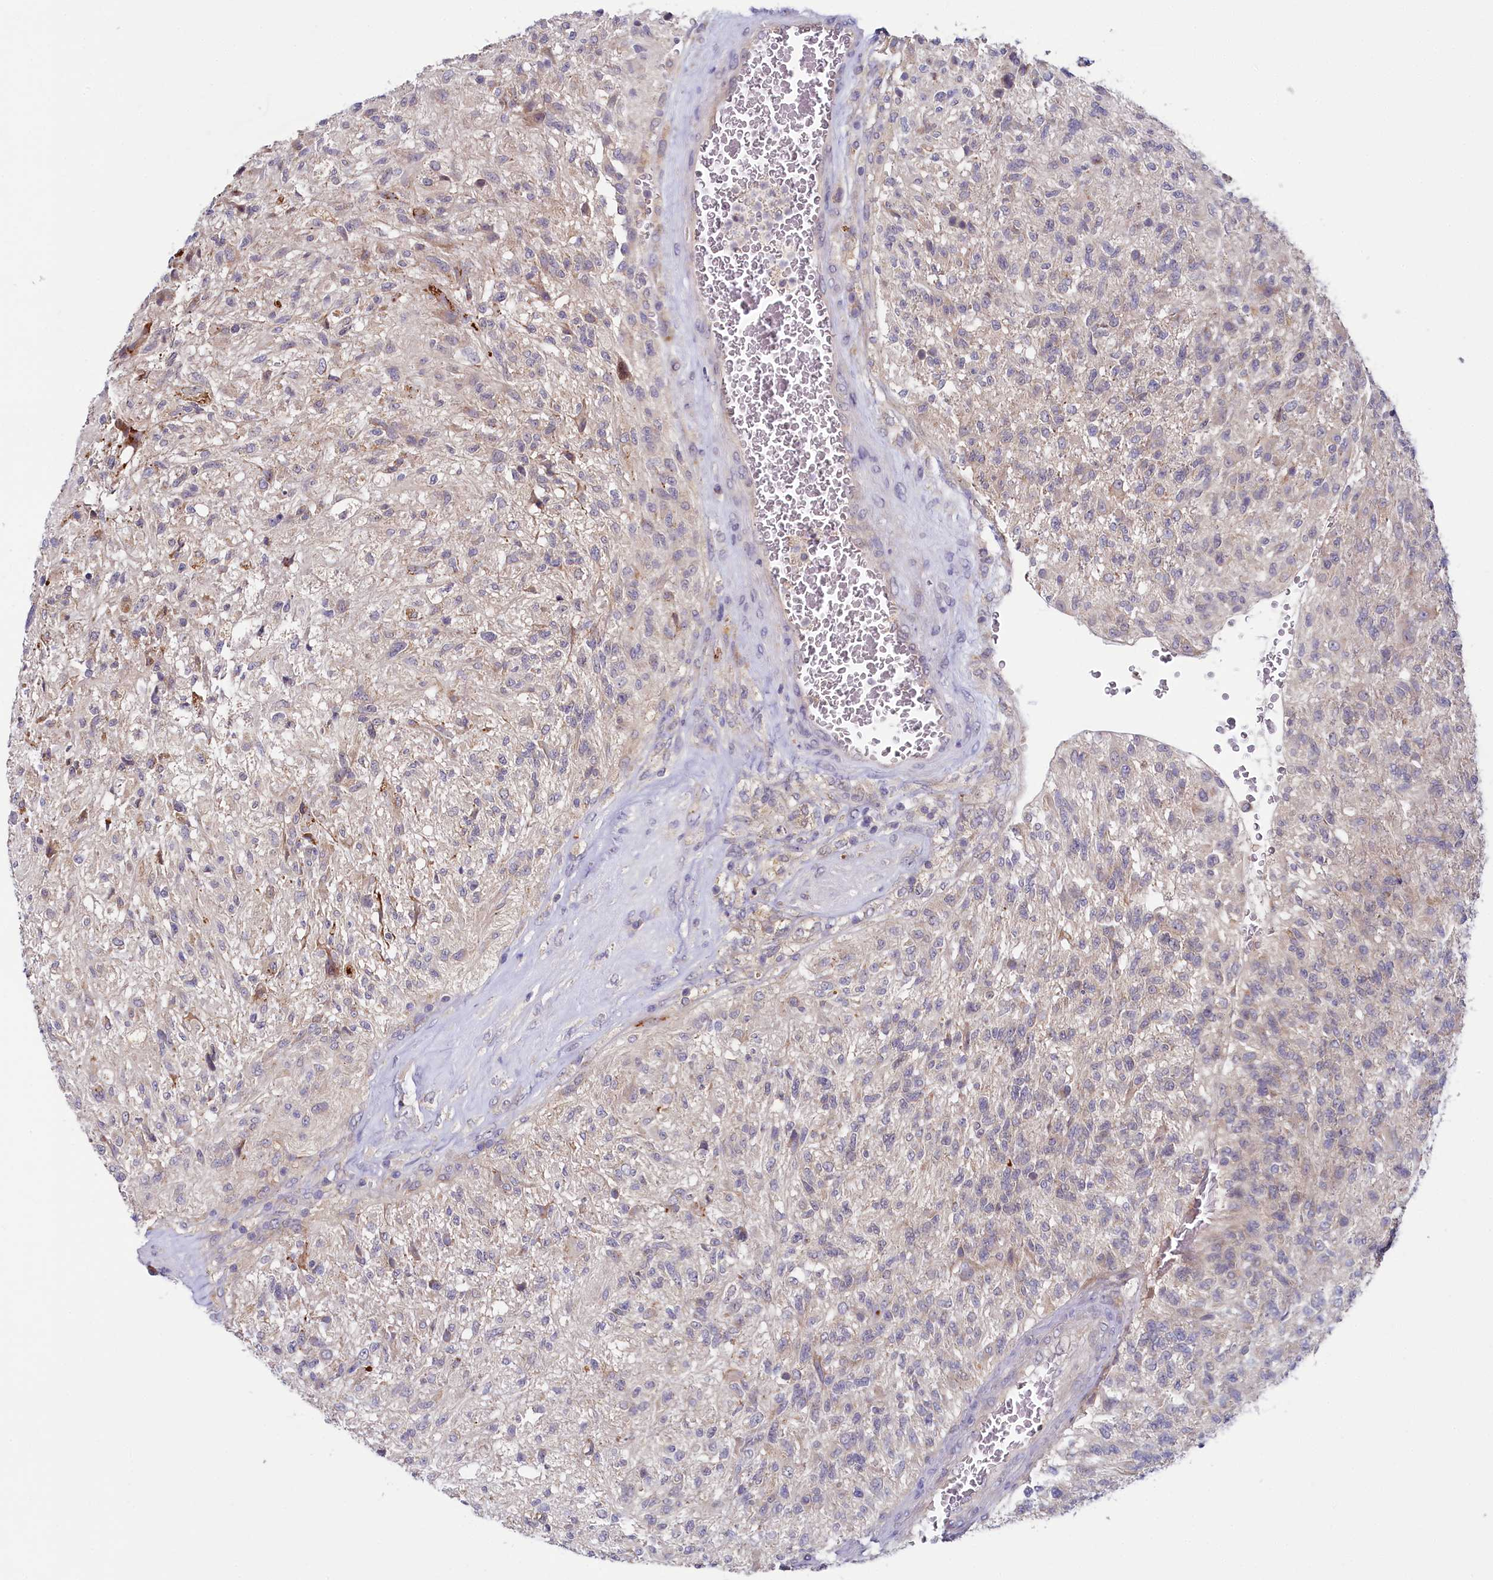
{"staining": {"intensity": "negative", "quantity": "none", "location": "none"}, "tissue": "glioma", "cell_type": "Tumor cells", "image_type": "cancer", "snomed": [{"axis": "morphology", "description": "Glioma, malignant, High grade"}, {"axis": "topography", "description": "Brain"}], "caption": "Micrograph shows no protein positivity in tumor cells of glioma tissue.", "gene": "SPINK9", "patient": {"sex": "male", "age": 56}}